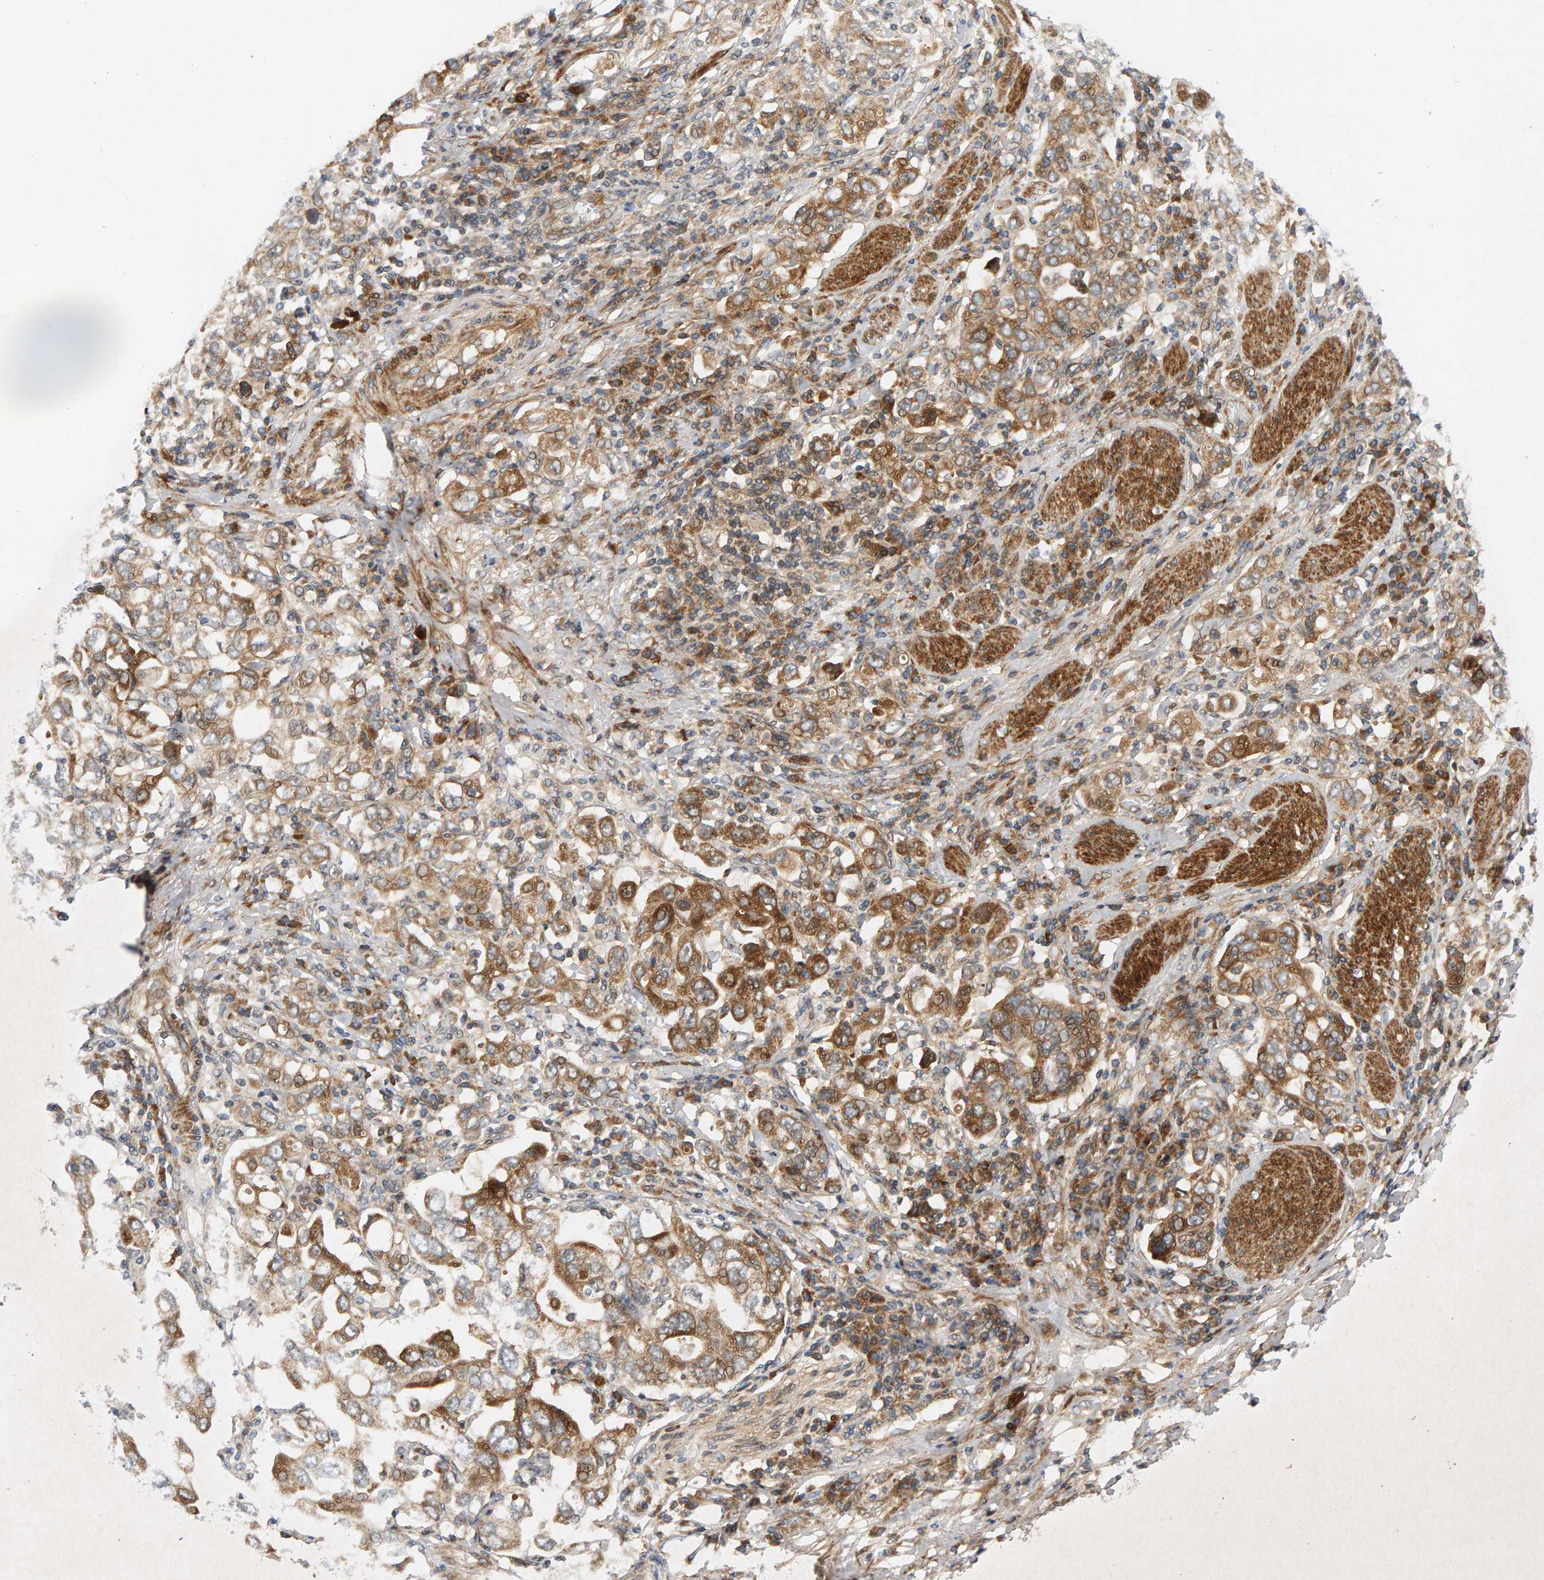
{"staining": {"intensity": "moderate", "quantity": ">75%", "location": "cytoplasmic/membranous"}, "tissue": "stomach cancer", "cell_type": "Tumor cells", "image_type": "cancer", "snomed": [{"axis": "morphology", "description": "Adenocarcinoma, NOS"}, {"axis": "topography", "description": "Stomach, upper"}], "caption": "Moderate cytoplasmic/membranous expression for a protein is appreciated in approximately >75% of tumor cells of stomach adenocarcinoma using immunohistochemistry.", "gene": "BAHCC1", "patient": {"sex": "male", "age": 62}}